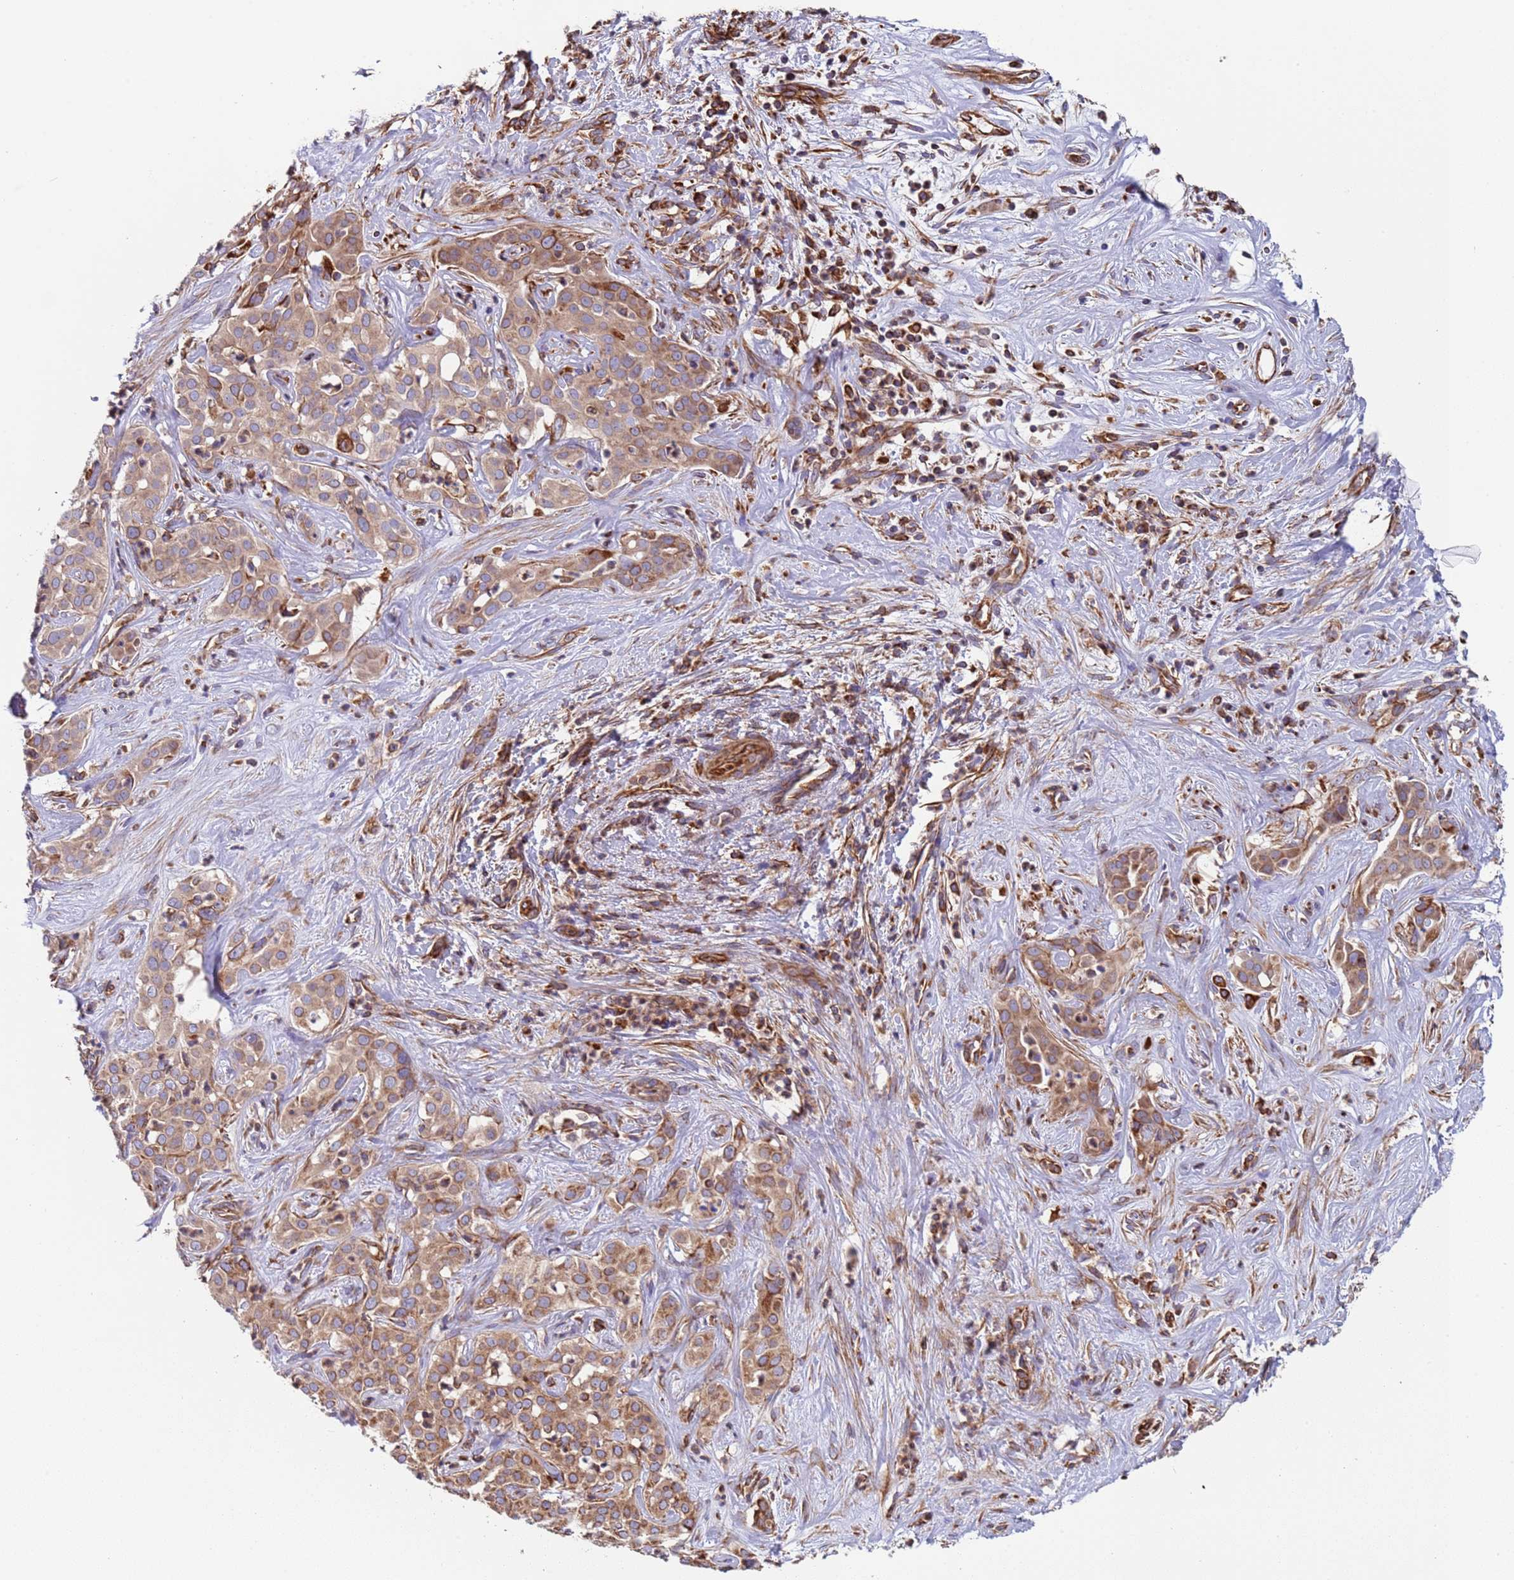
{"staining": {"intensity": "moderate", "quantity": ">75%", "location": "cytoplasmic/membranous"}, "tissue": "liver cancer", "cell_type": "Tumor cells", "image_type": "cancer", "snomed": [{"axis": "morphology", "description": "Cholangiocarcinoma"}, {"axis": "topography", "description": "Liver"}], "caption": "Immunohistochemistry (IHC) micrograph of neoplastic tissue: liver cancer (cholangiocarcinoma) stained using immunohistochemistry displays medium levels of moderate protein expression localized specifically in the cytoplasmic/membranous of tumor cells, appearing as a cytoplasmic/membranous brown color.", "gene": "NUDT12", "patient": {"sex": "male", "age": 67}}